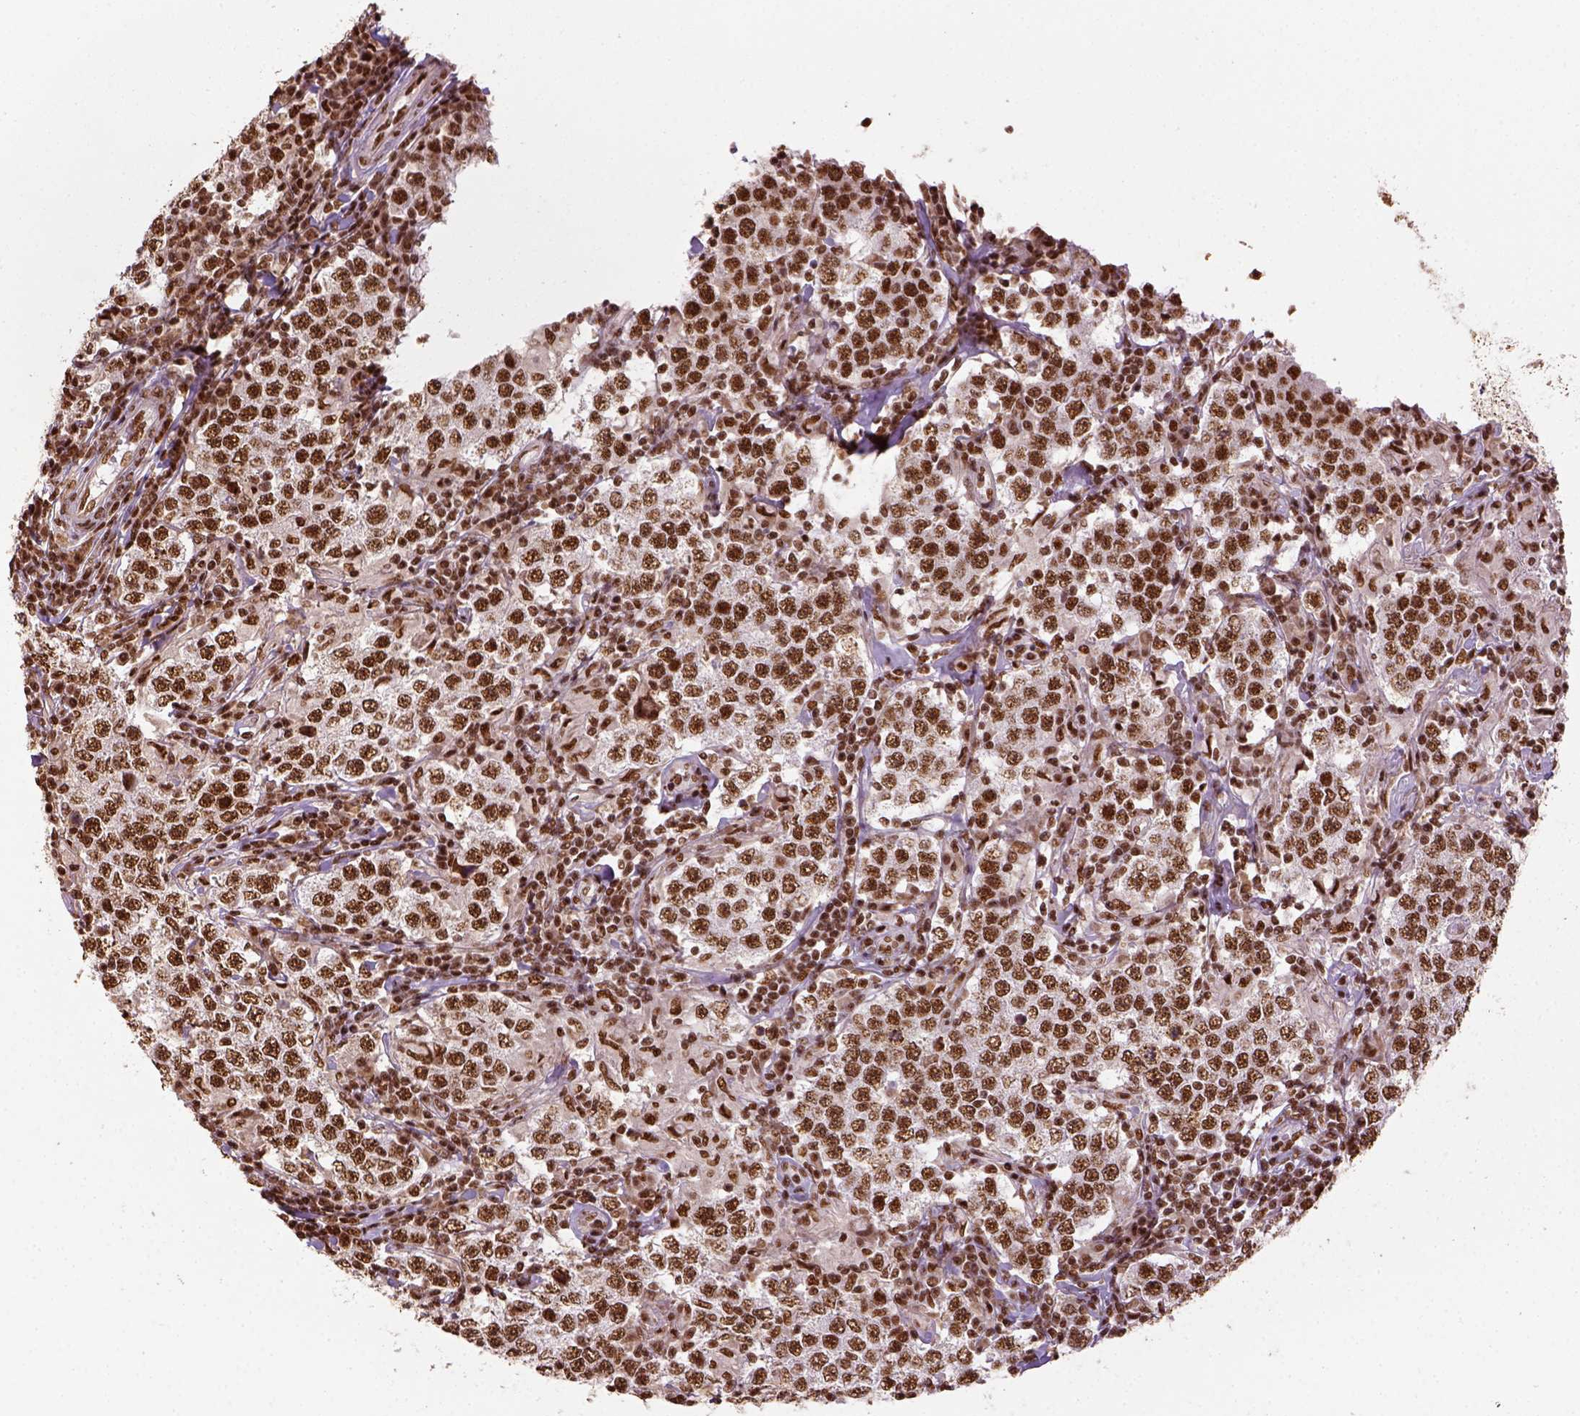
{"staining": {"intensity": "strong", "quantity": ">75%", "location": "nuclear"}, "tissue": "testis cancer", "cell_type": "Tumor cells", "image_type": "cancer", "snomed": [{"axis": "morphology", "description": "Seminoma, NOS"}, {"axis": "morphology", "description": "Carcinoma, Embryonal, NOS"}, {"axis": "topography", "description": "Testis"}], "caption": "Testis cancer stained with immunohistochemistry (IHC) displays strong nuclear positivity in about >75% of tumor cells.", "gene": "CCAR1", "patient": {"sex": "male", "age": 41}}